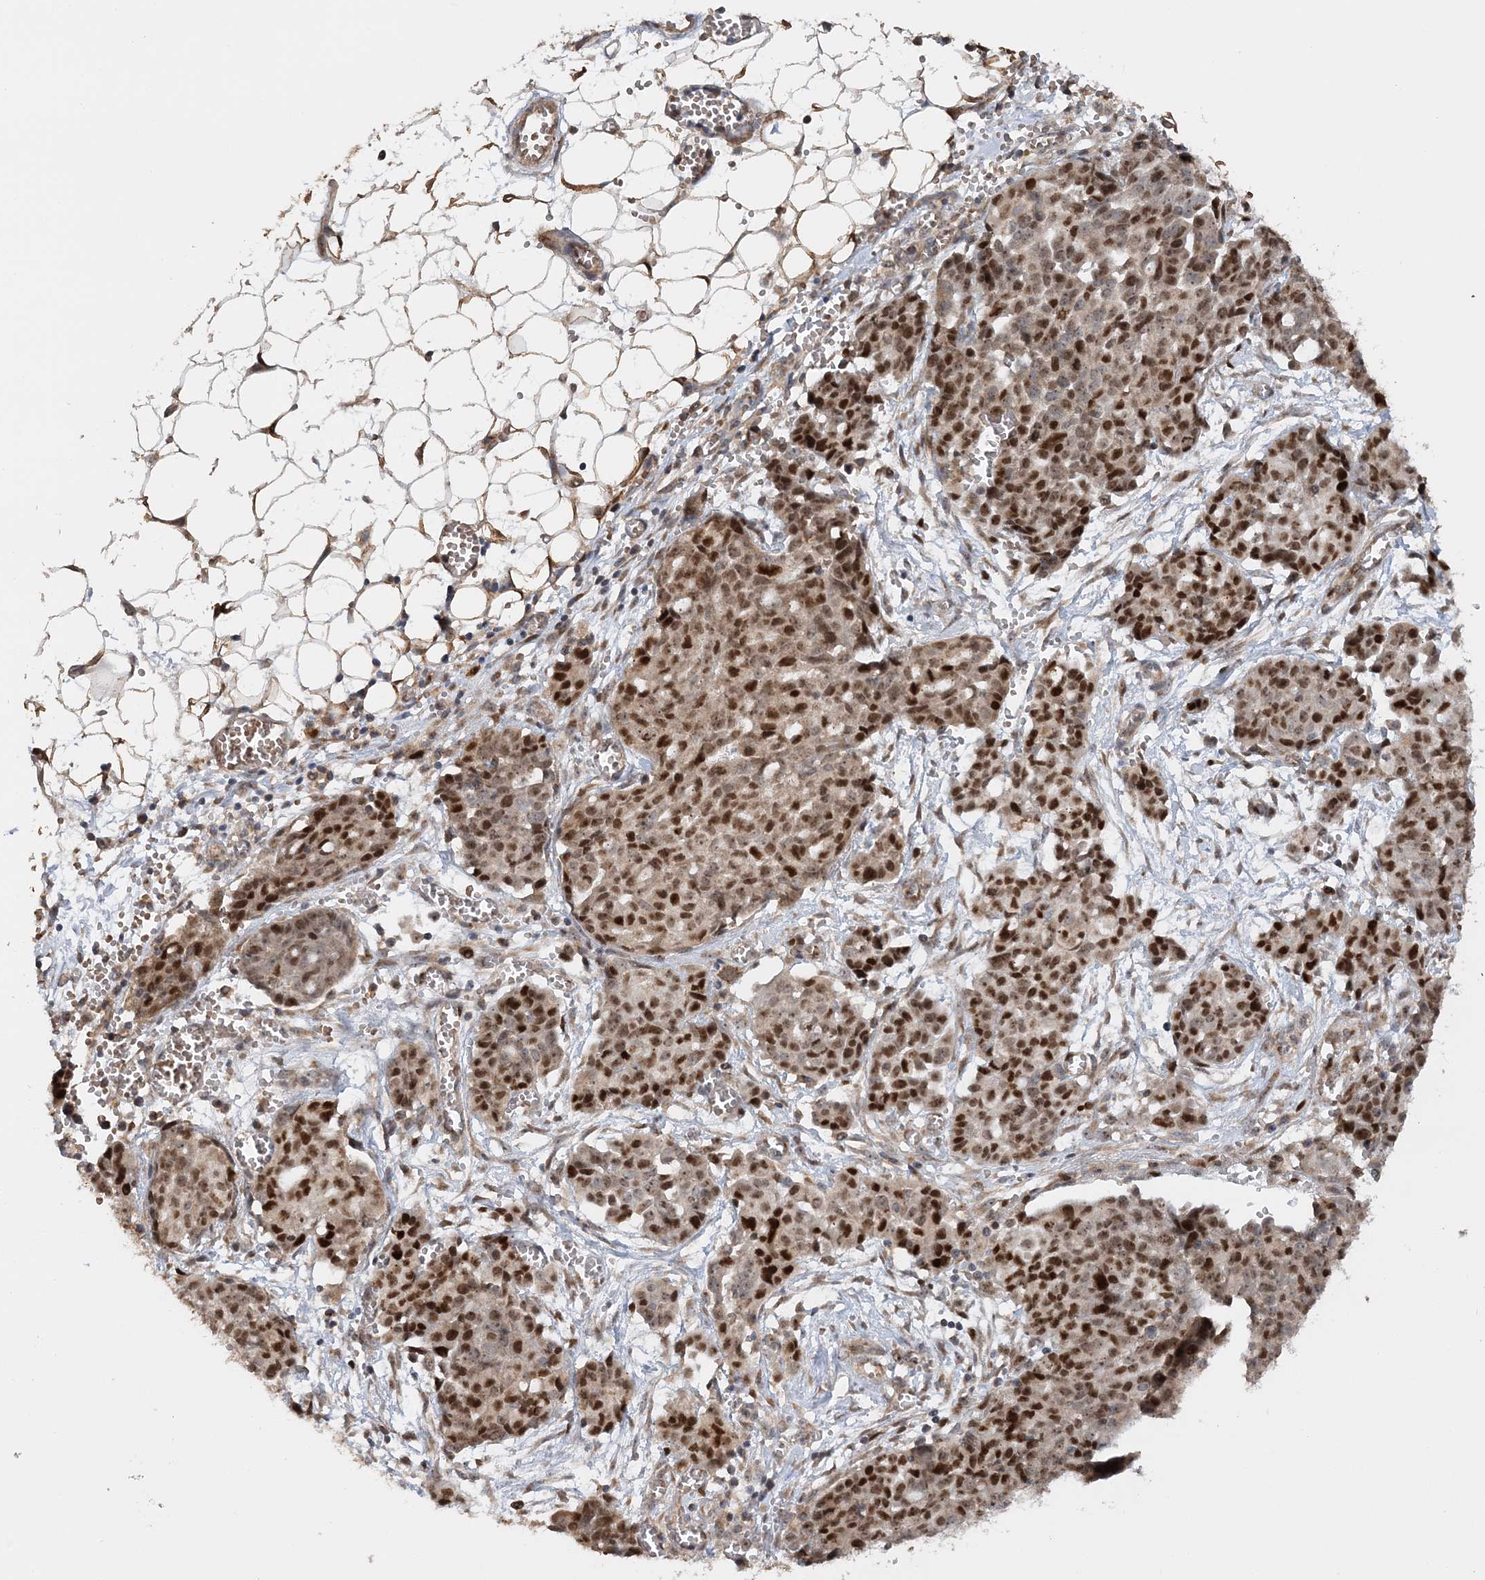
{"staining": {"intensity": "strong", "quantity": ">75%", "location": "nuclear"}, "tissue": "ovarian cancer", "cell_type": "Tumor cells", "image_type": "cancer", "snomed": [{"axis": "morphology", "description": "Cystadenocarcinoma, serous, NOS"}, {"axis": "topography", "description": "Soft tissue"}, {"axis": "topography", "description": "Ovary"}], "caption": "A micrograph of human ovarian serous cystadenocarcinoma stained for a protein demonstrates strong nuclear brown staining in tumor cells.", "gene": "KIF4A", "patient": {"sex": "female", "age": 57}}